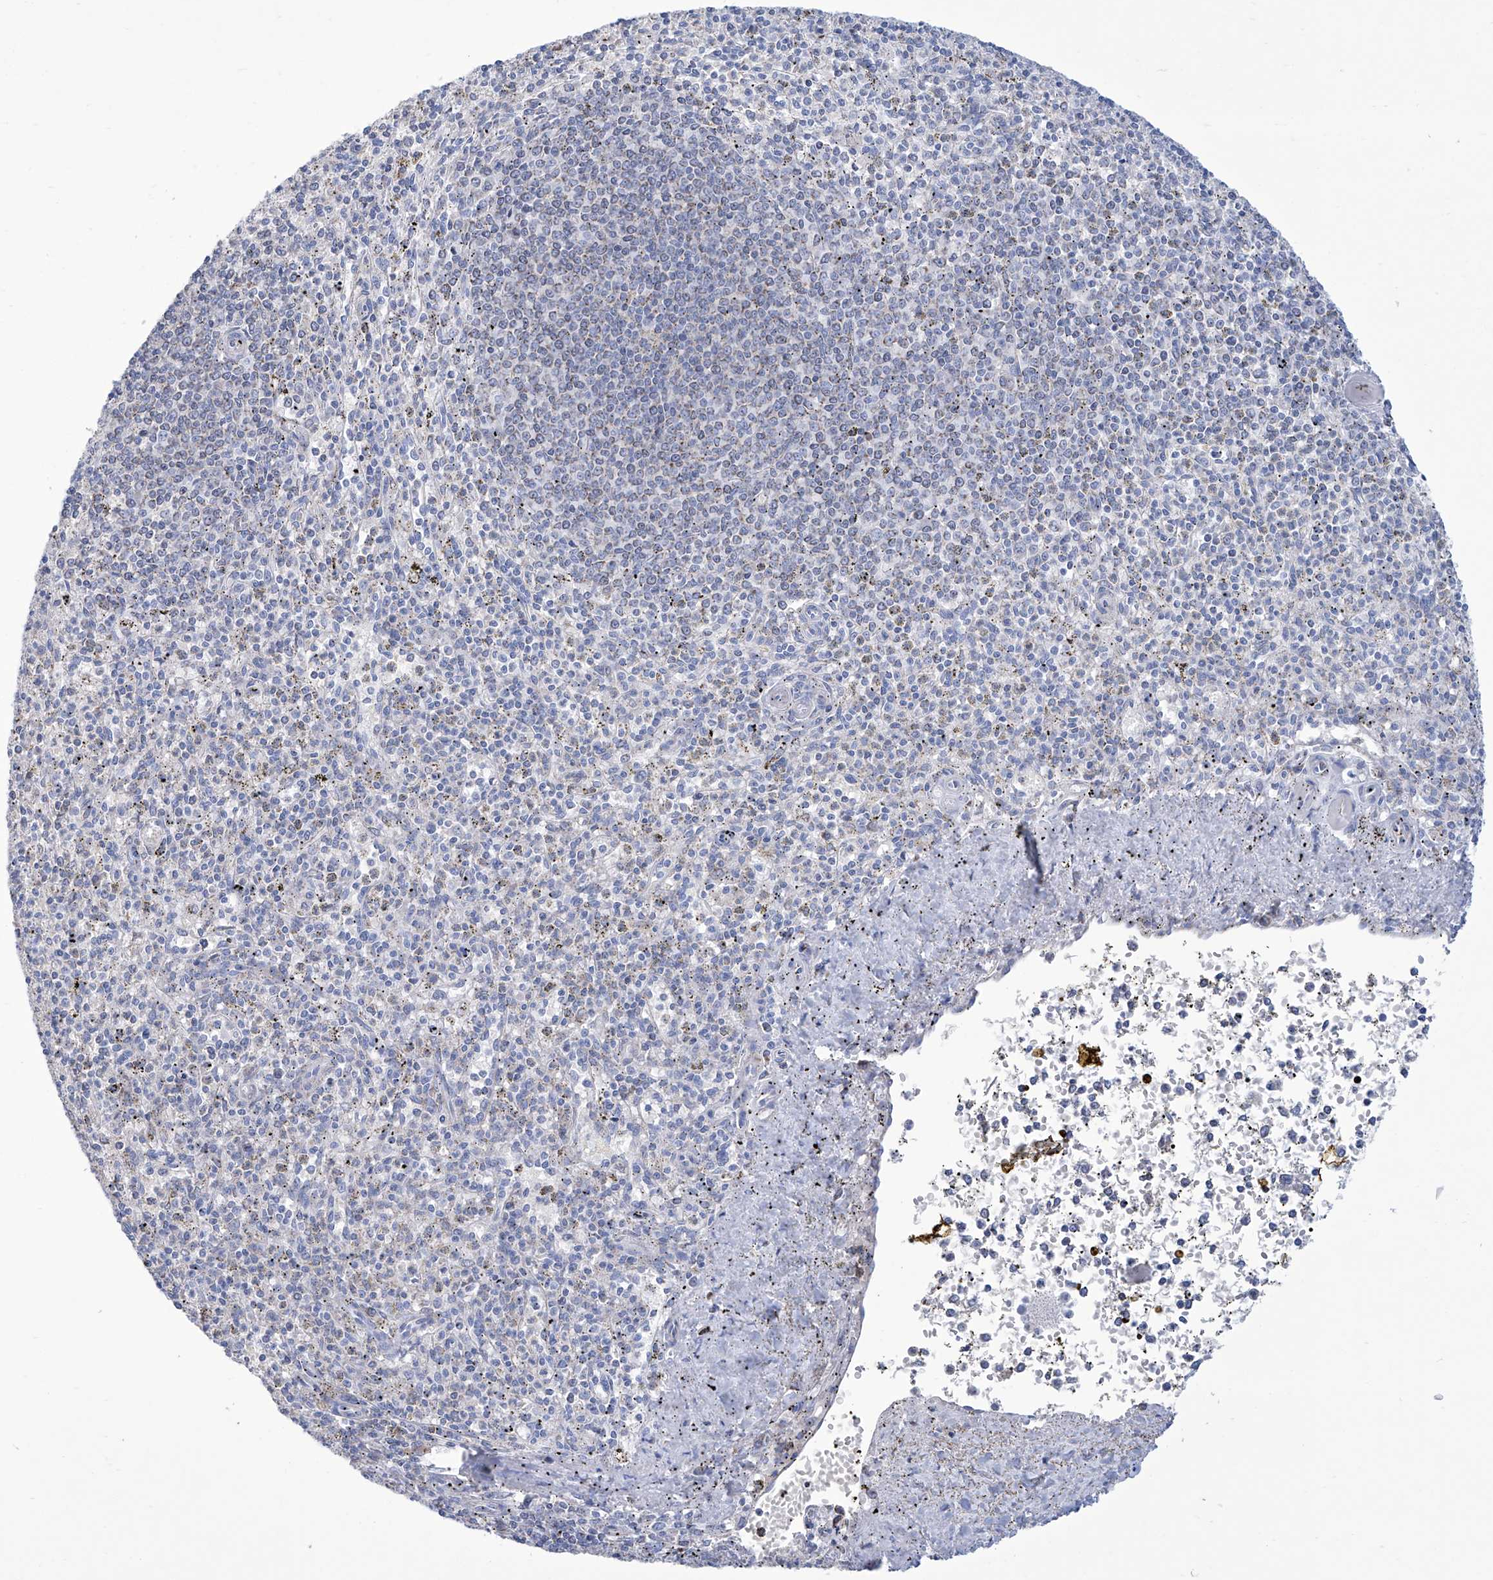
{"staining": {"intensity": "negative", "quantity": "none", "location": "none"}, "tissue": "spleen", "cell_type": "Cells in red pulp", "image_type": "normal", "snomed": [{"axis": "morphology", "description": "Normal tissue, NOS"}, {"axis": "topography", "description": "Spleen"}], "caption": "Immunohistochemical staining of unremarkable spleen exhibits no significant positivity in cells in red pulp.", "gene": "ALDH6A1", "patient": {"sex": "male", "age": 72}}